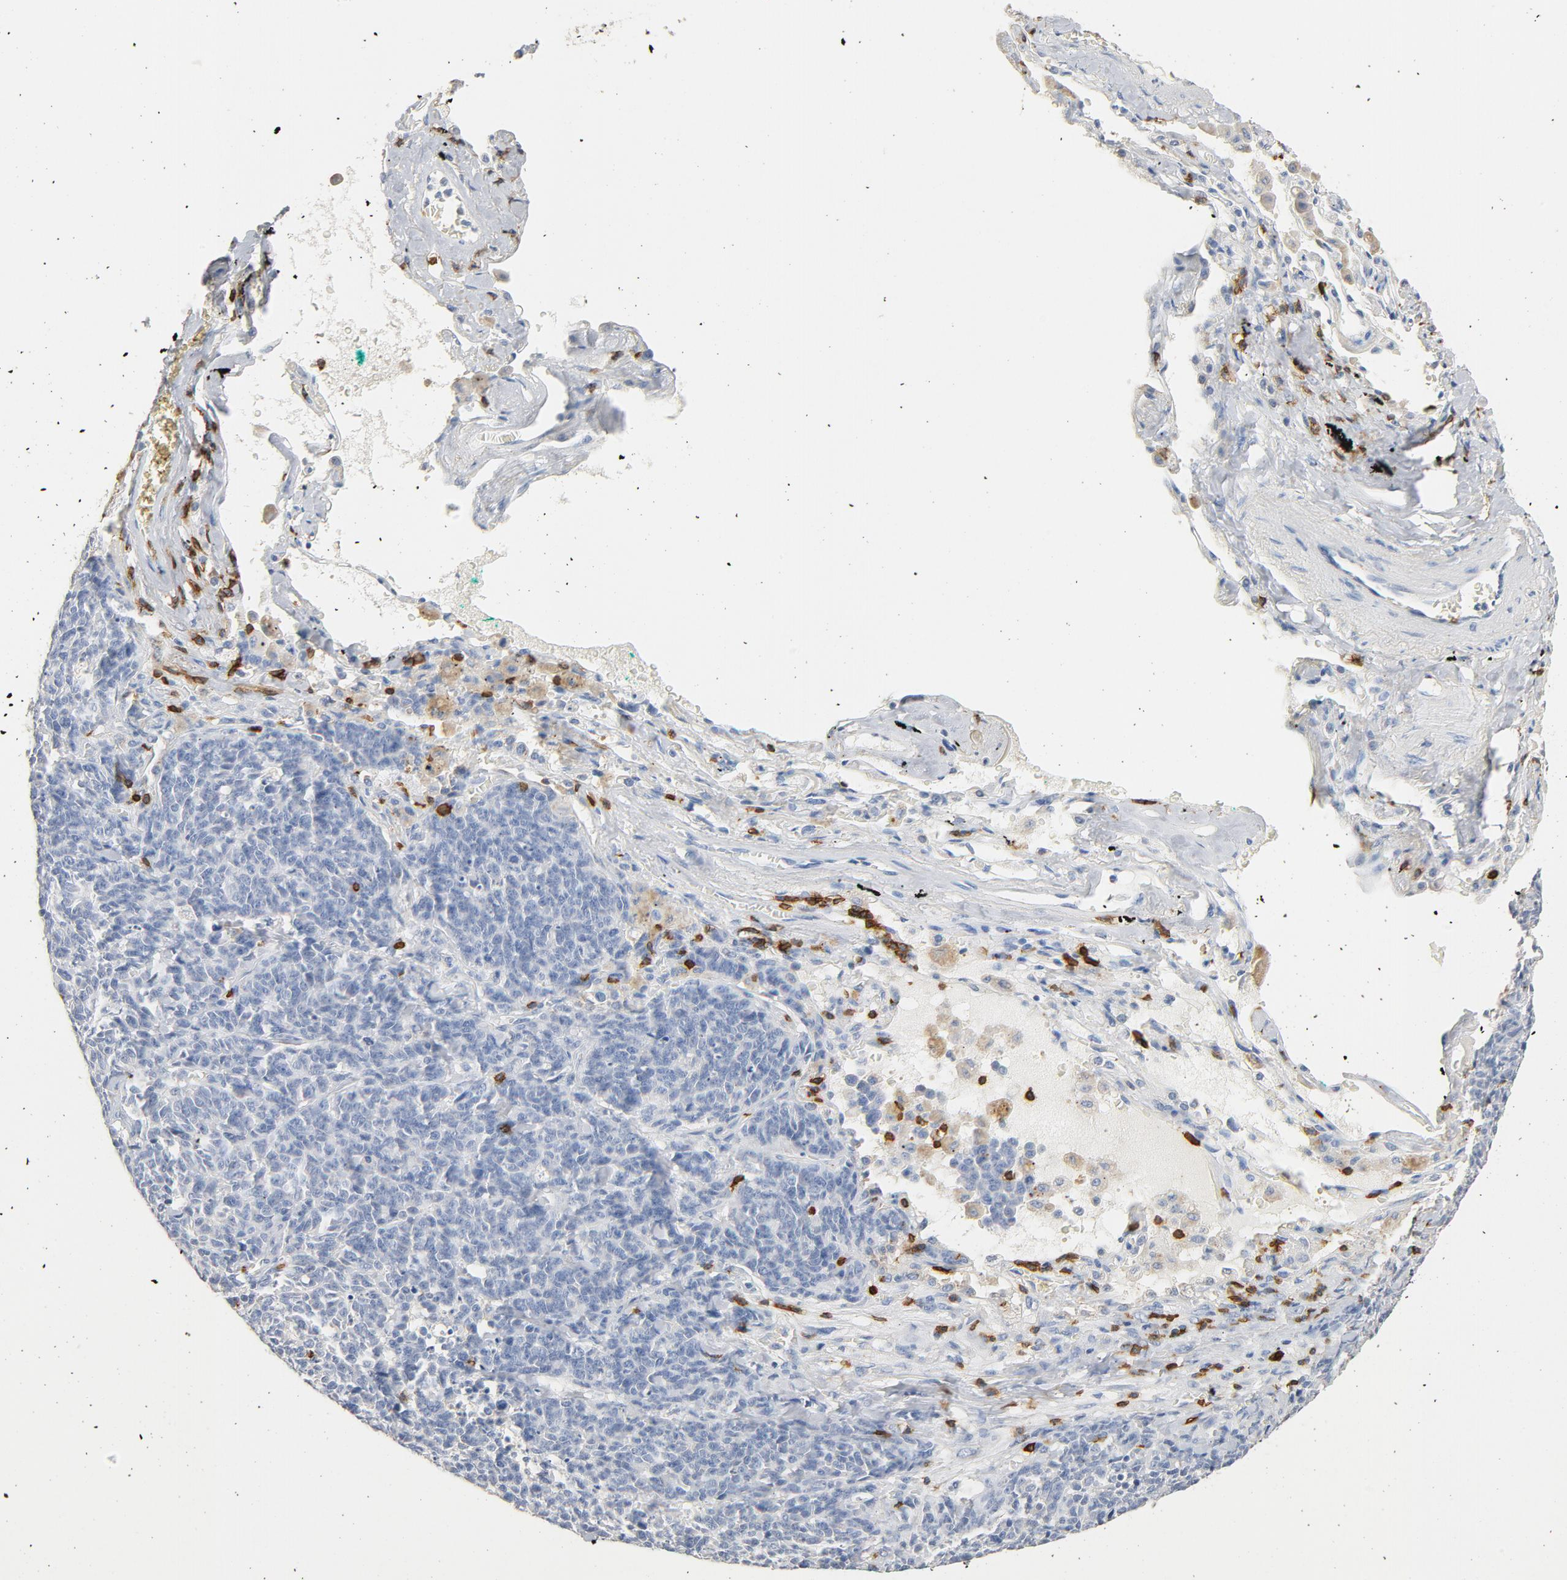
{"staining": {"intensity": "negative", "quantity": "none", "location": "none"}, "tissue": "lung cancer", "cell_type": "Tumor cells", "image_type": "cancer", "snomed": [{"axis": "morphology", "description": "Neoplasm, malignant, NOS"}, {"axis": "topography", "description": "Lung"}], "caption": "Immunohistochemistry of human malignant neoplasm (lung) reveals no staining in tumor cells.", "gene": "CD247", "patient": {"sex": "female", "age": 58}}